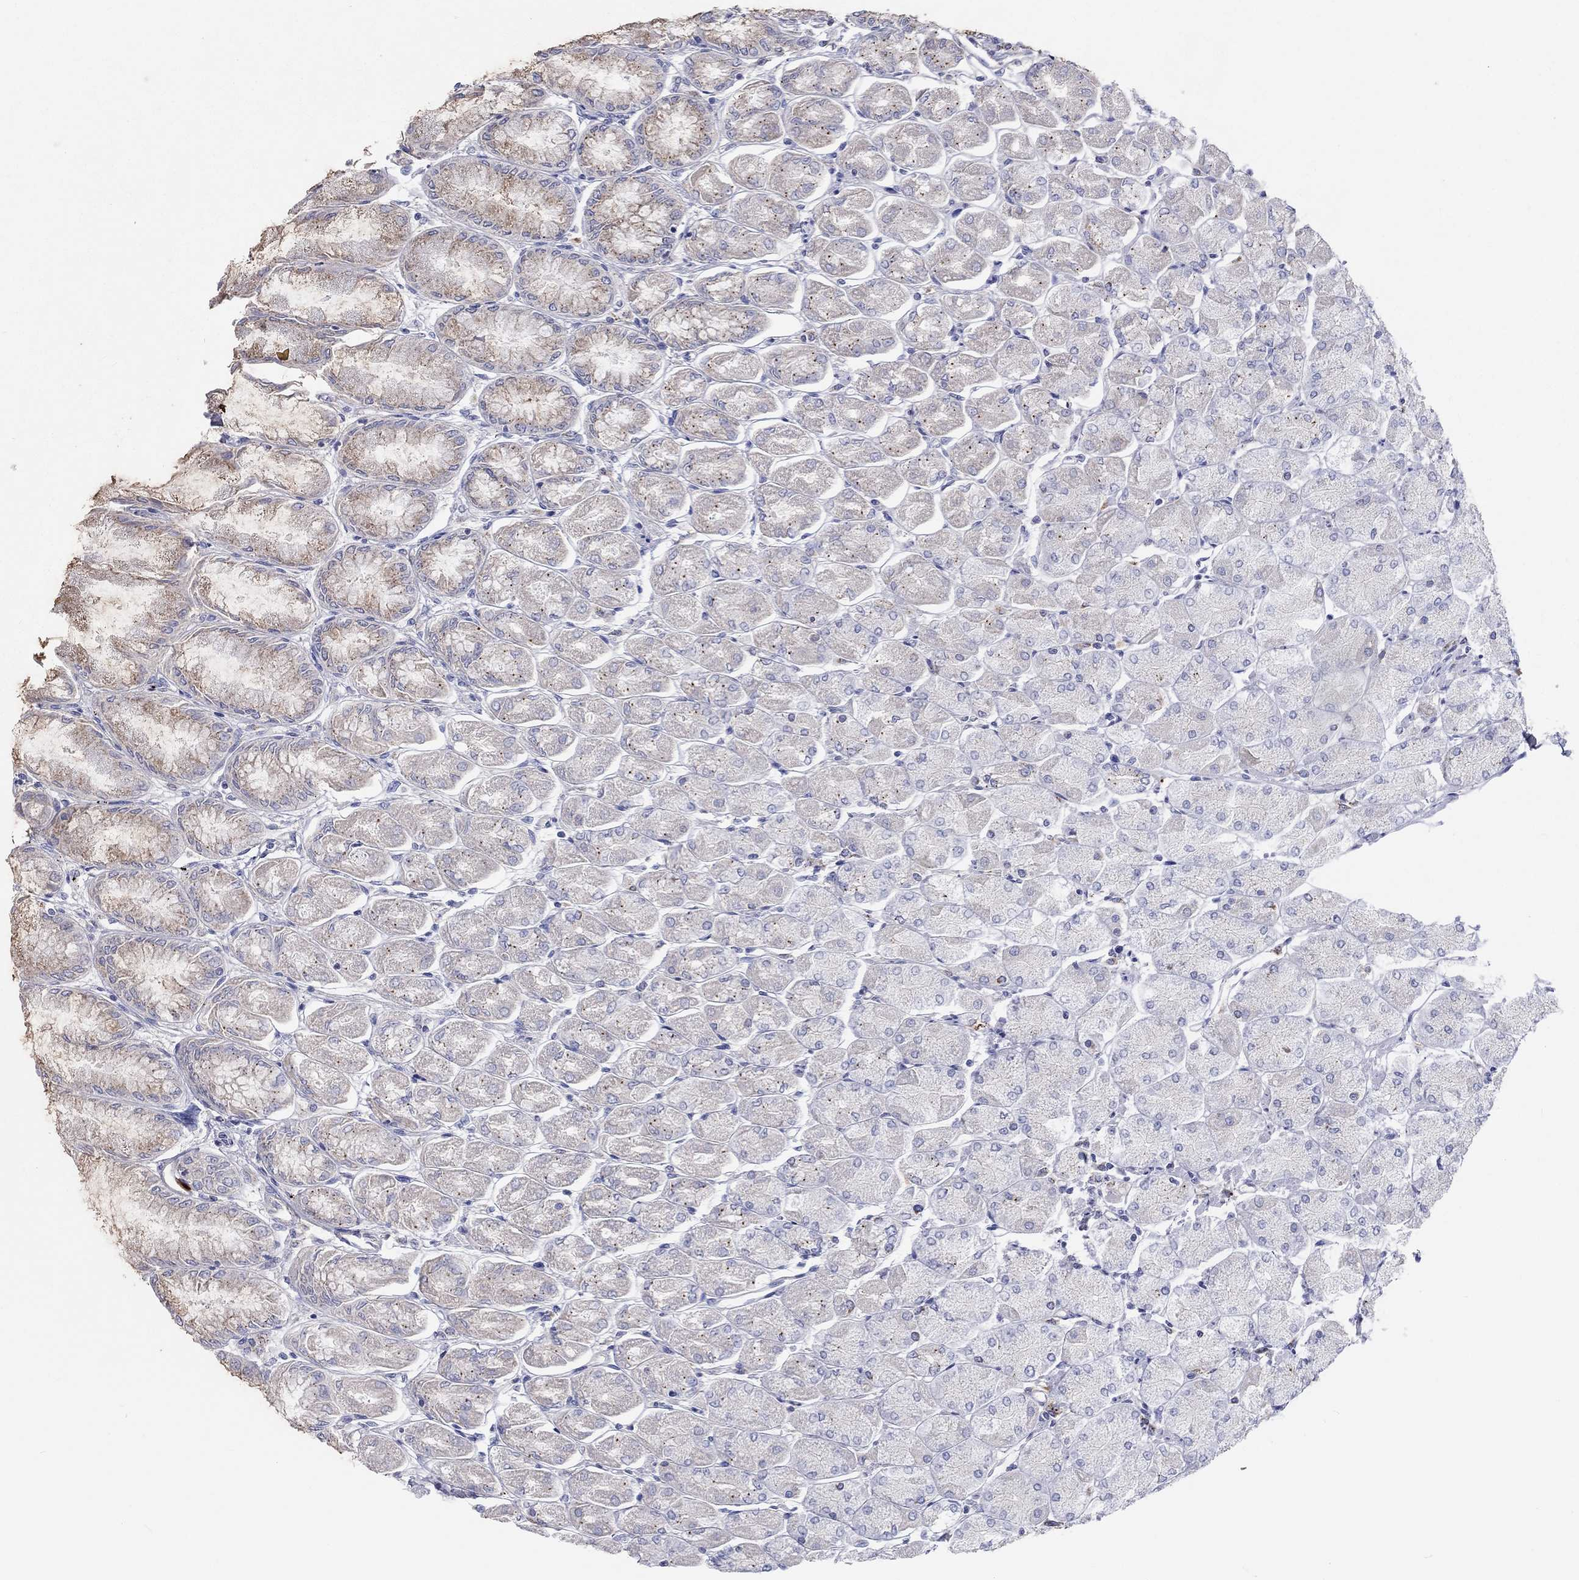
{"staining": {"intensity": "moderate", "quantity": "25%-75%", "location": "cytoplasmic/membranous"}, "tissue": "stomach", "cell_type": "Glandular cells", "image_type": "normal", "snomed": [{"axis": "morphology", "description": "Normal tissue, NOS"}, {"axis": "topography", "description": "Stomach, upper"}], "caption": "Stomach stained with DAB (3,3'-diaminobenzidine) IHC reveals medium levels of moderate cytoplasmic/membranous positivity in approximately 25%-75% of glandular cells. Using DAB (3,3'-diaminobenzidine) (brown) and hematoxylin (blue) stains, captured at high magnification using brightfield microscopy.", "gene": "BCO2", "patient": {"sex": "male", "age": 60}}